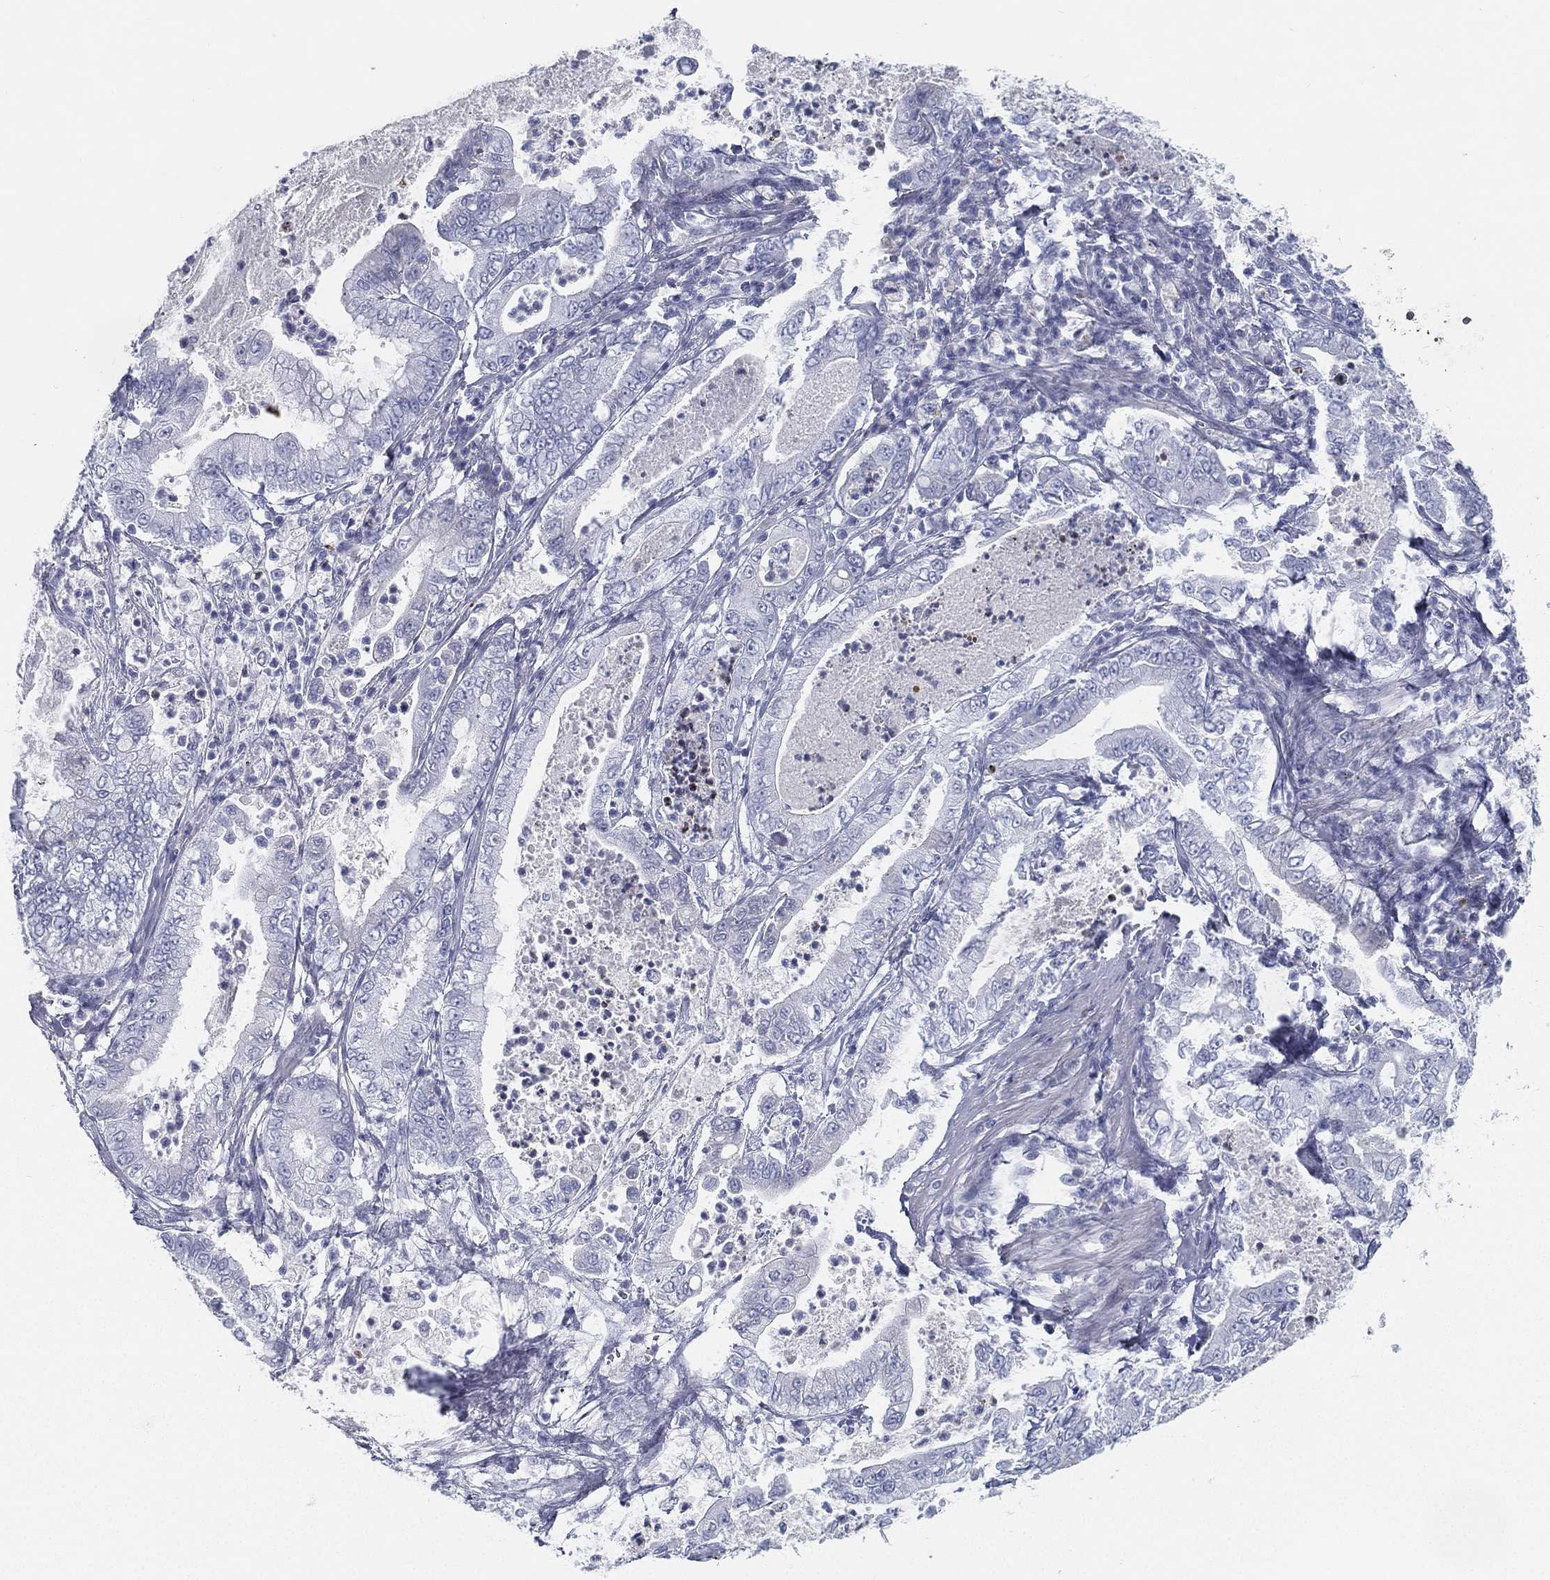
{"staining": {"intensity": "negative", "quantity": "none", "location": "none"}, "tissue": "pancreatic cancer", "cell_type": "Tumor cells", "image_type": "cancer", "snomed": [{"axis": "morphology", "description": "Adenocarcinoma, NOS"}, {"axis": "topography", "description": "Pancreas"}], "caption": "An immunohistochemistry (IHC) histopathology image of pancreatic cancer is shown. There is no staining in tumor cells of pancreatic cancer.", "gene": "SPPL2C", "patient": {"sex": "male", "age": 71}}